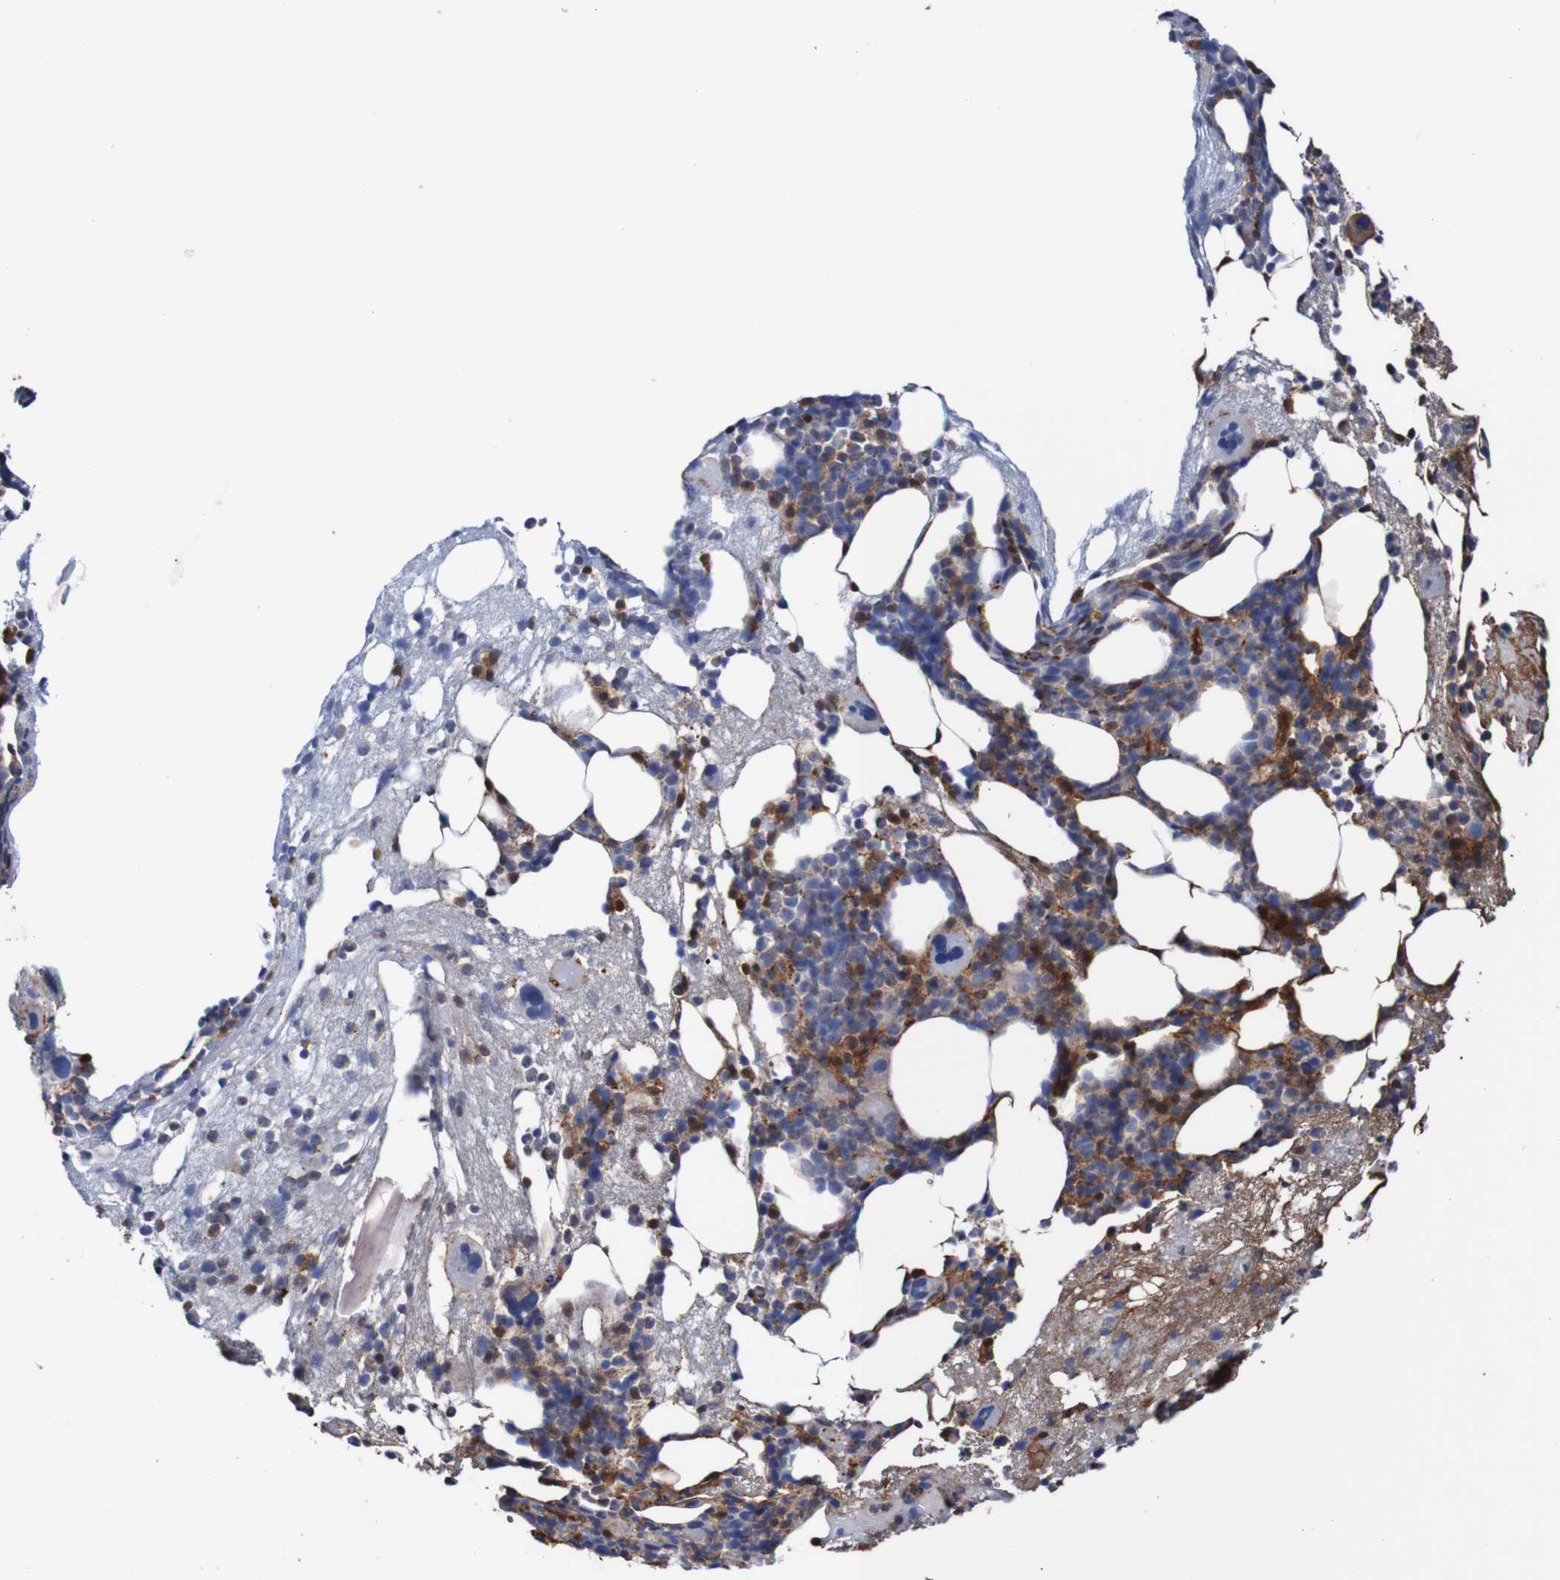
{"staining": {"intensity": "moderate", "quantity": "<25%", "location": "cytoplasmic/membranous"}, "tissue": "bone marrow", "cell_type": "Hematopoietic cells", "image_type": "normal", "snomed": [{"axis": "morphology", "description": "Normal tissue, NOS"}, {"axis": "morphology", "description": "Inflammation, NOS"}, {"axis": "topography", "description": "Bone marrow"}], "caption": "A brown stain shows moderate cytoplasmic/membranous staining of a protein in hematopoietic cells of unremarkable human bone marrow. (DAB (3,3'-diaminobenzidine) = brown stain, brightfield microscopy at high magnification).", "gene": "RIGI", "patient": {"sex": "male", "age": 43}}